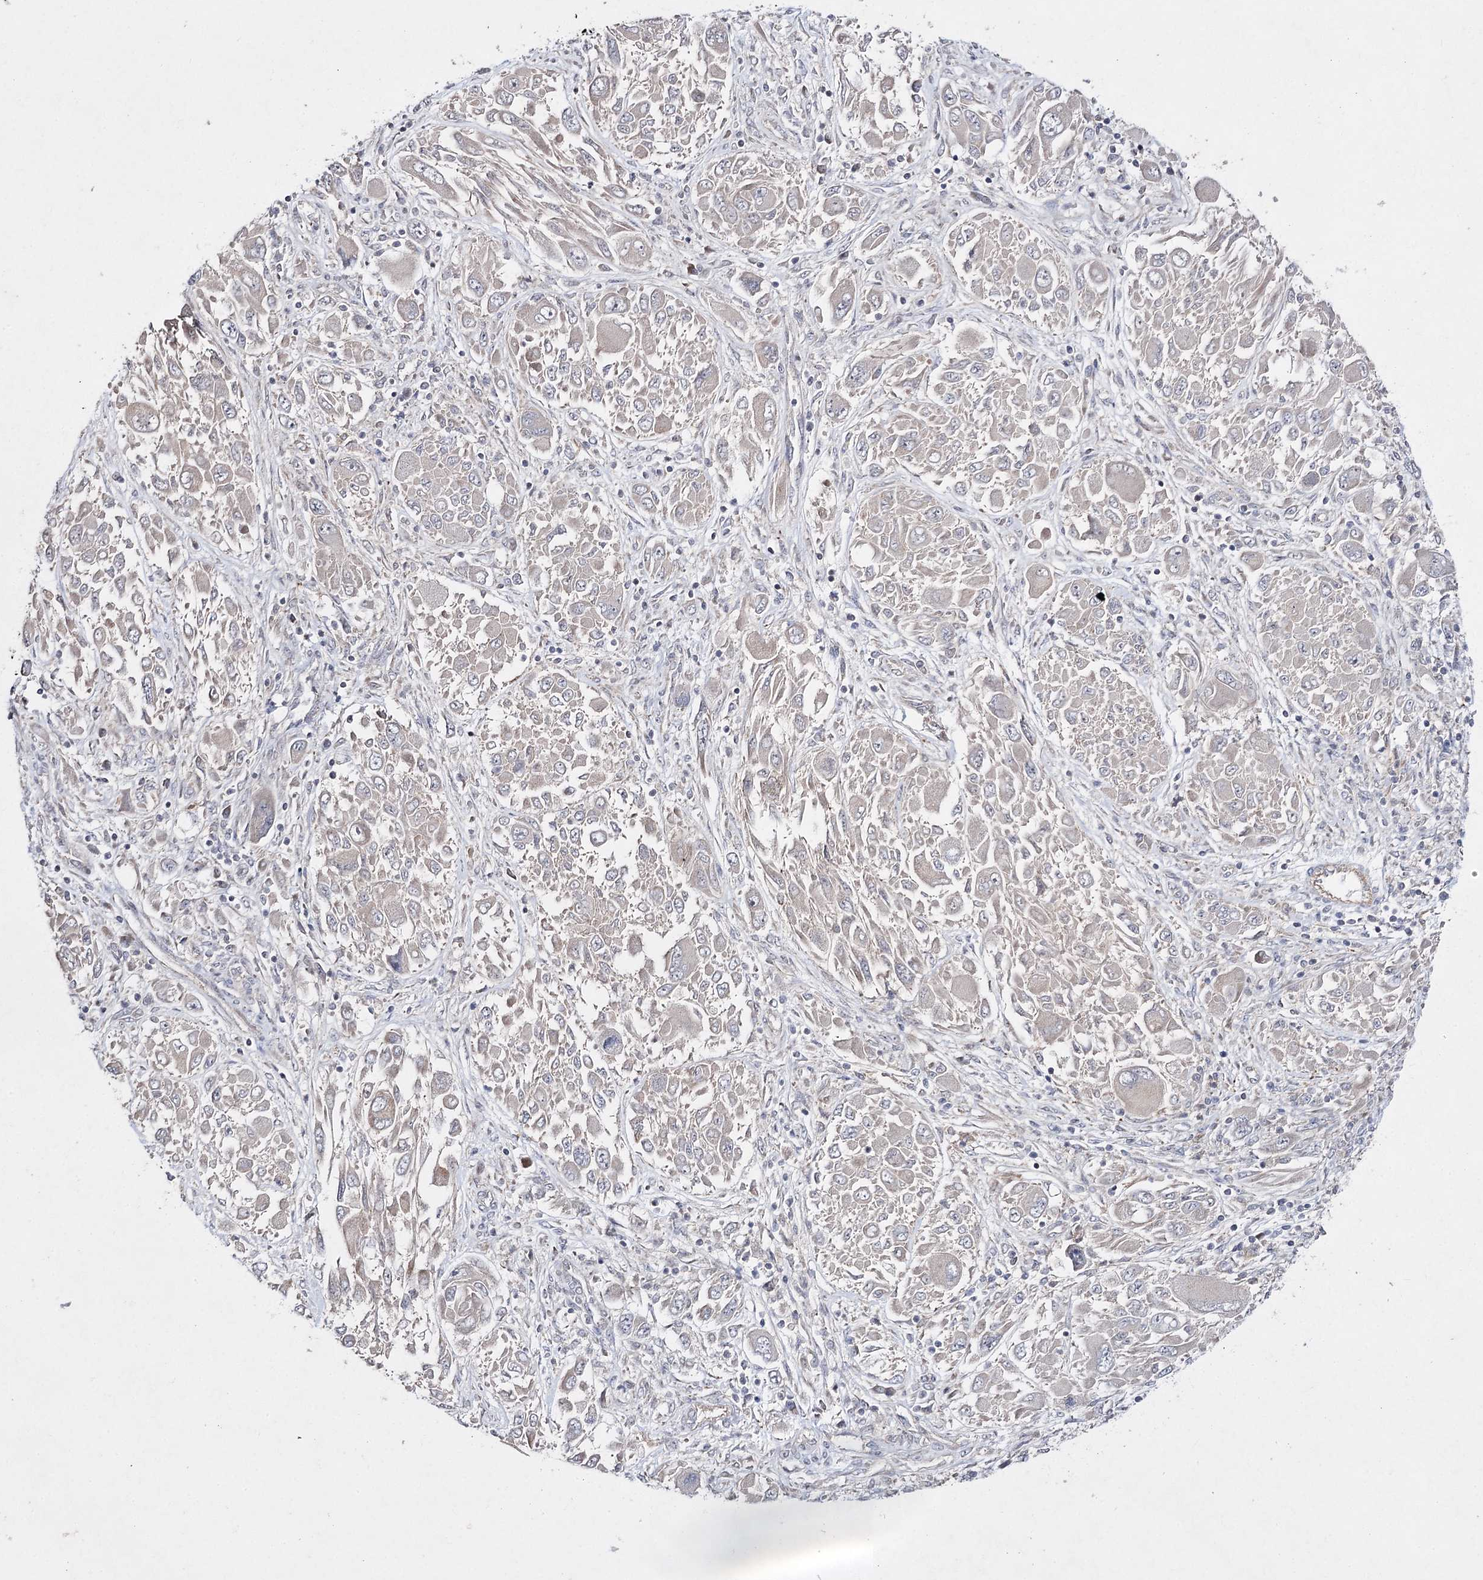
{"staining": {"intensity": "negative", "quantity": "none", "location": "none"}, "tissue": "melanoma", "cell_type": "Tumor cells", "image_type": "cancer", "snomed": [{"axis": "morphology", "description": "Malignant melanoma, NOS"}, {"axis": "topography", "description": "Skin"}], "caption": "This is a histopathology image of IHC staining of malignant melanoma, which shows no positivity in tumor cells. (Stains: DAB immunohistochemistry with hematoxylin counter stain, Microscopy: brightfield microscopy at high magnification).", "gene": "FANCL", "patient": {"sex": "female", "age": 91}}